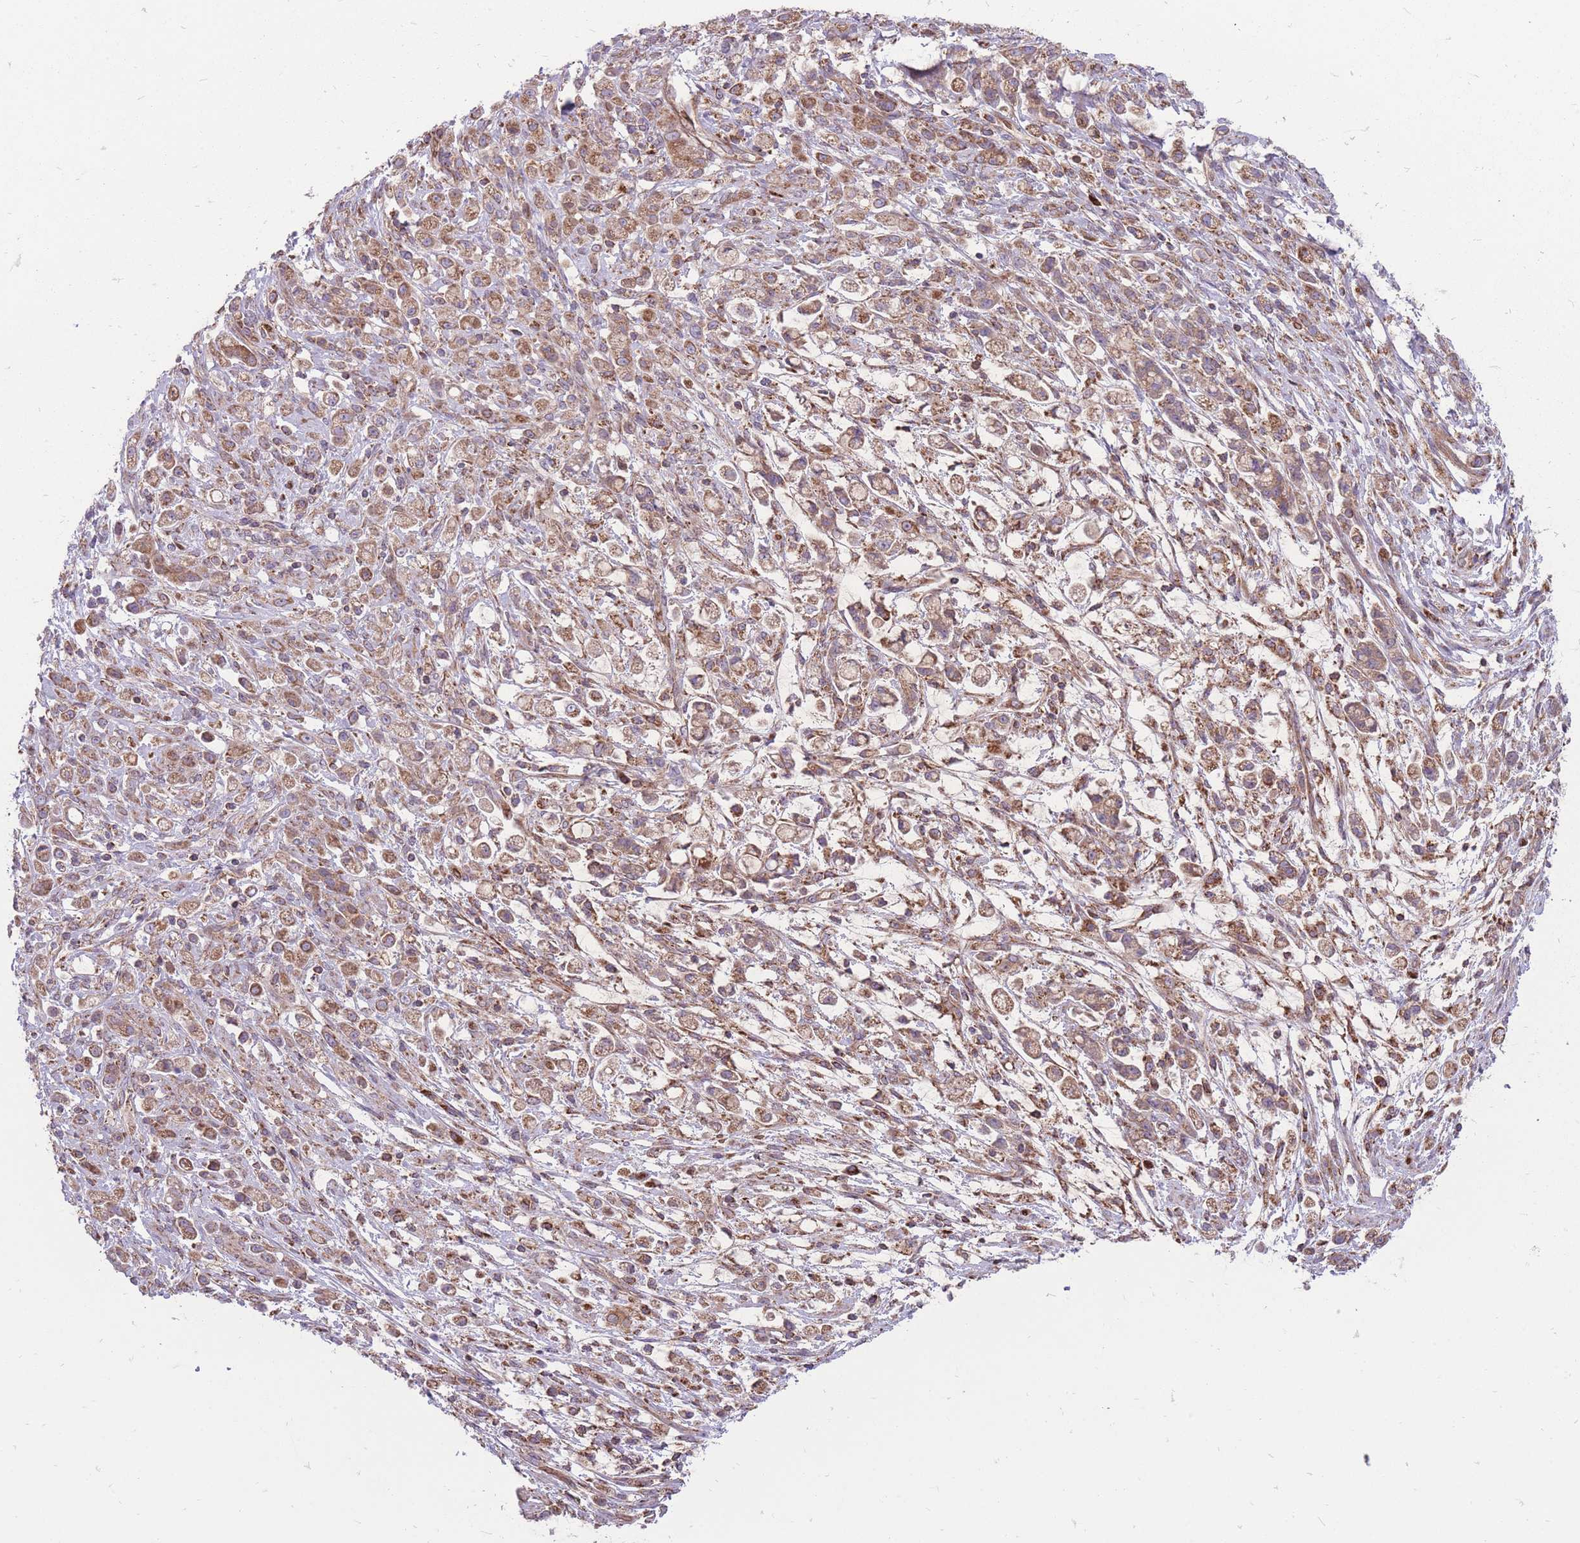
{"staining": {"intensity": "moderate", "quantity": ">75%", "location": "cytoplasmic/membranous"}, "tissue": "stomach cancer", "cell_type": "Tumor cells", "image_type": "cancer", "snomed": [{"axis": "morphology", "description": "Adenocarcinoma, NOS"}, {"axis": "topography", "description": "Stomach"}], "caption": "Stomach cancer (adenocarcinoma) stained with DAB (3,3'-diaminobenzidine) immunohistochemistry (IHC) demonstrates medium levels of moderate cytoplasmic/membranous expression in about >75% of tumor cells.", "gene": "ANKRD10", "patient": {"sex": "female", "age": 60}}